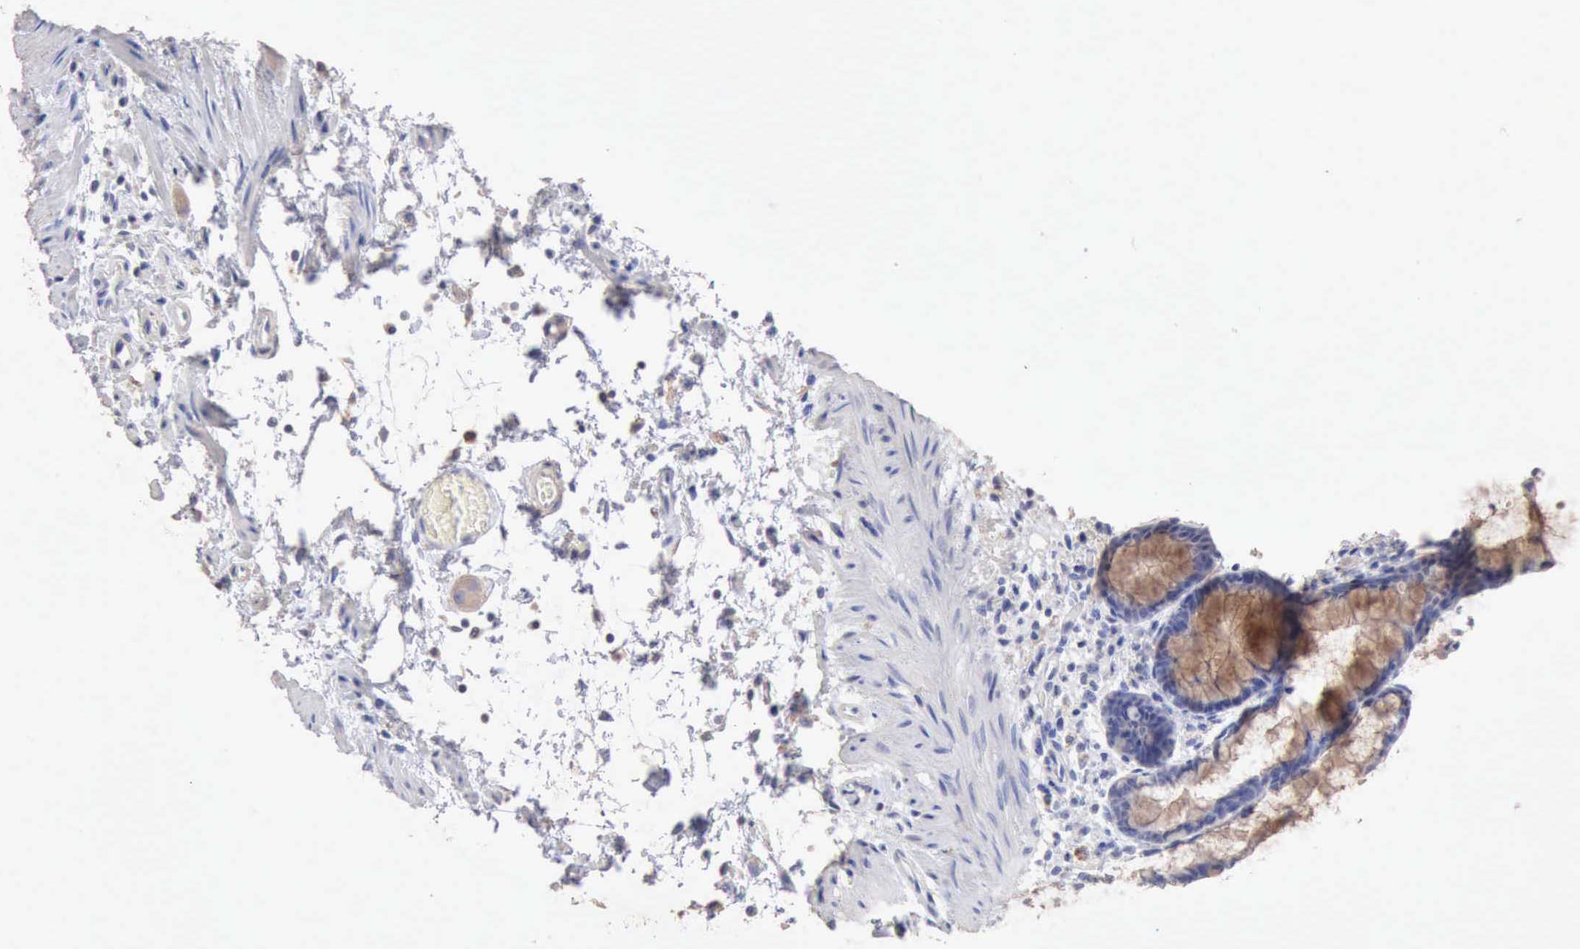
{"staining": {"intensity": "moderate", "quantity": "25%-75%", "location": "cytoplasmic/membranous"}, "tissue": "rectum", "cell_type": "Glandular cells", "image_type": "normal", "snomed": [{"axis": "morphology", "description": "Normal tissue, NOS"}, {"axis": "topography", "description": "Rectum"}], "caption": "Immunohistochemical staining of unremarkable rectum displays moderate cytoplasmic/membranous protein staining in approximately 25%-75% of glandular cells.", "gene": "KRT6B", "patient": {"sex": "male", "age": 92}}